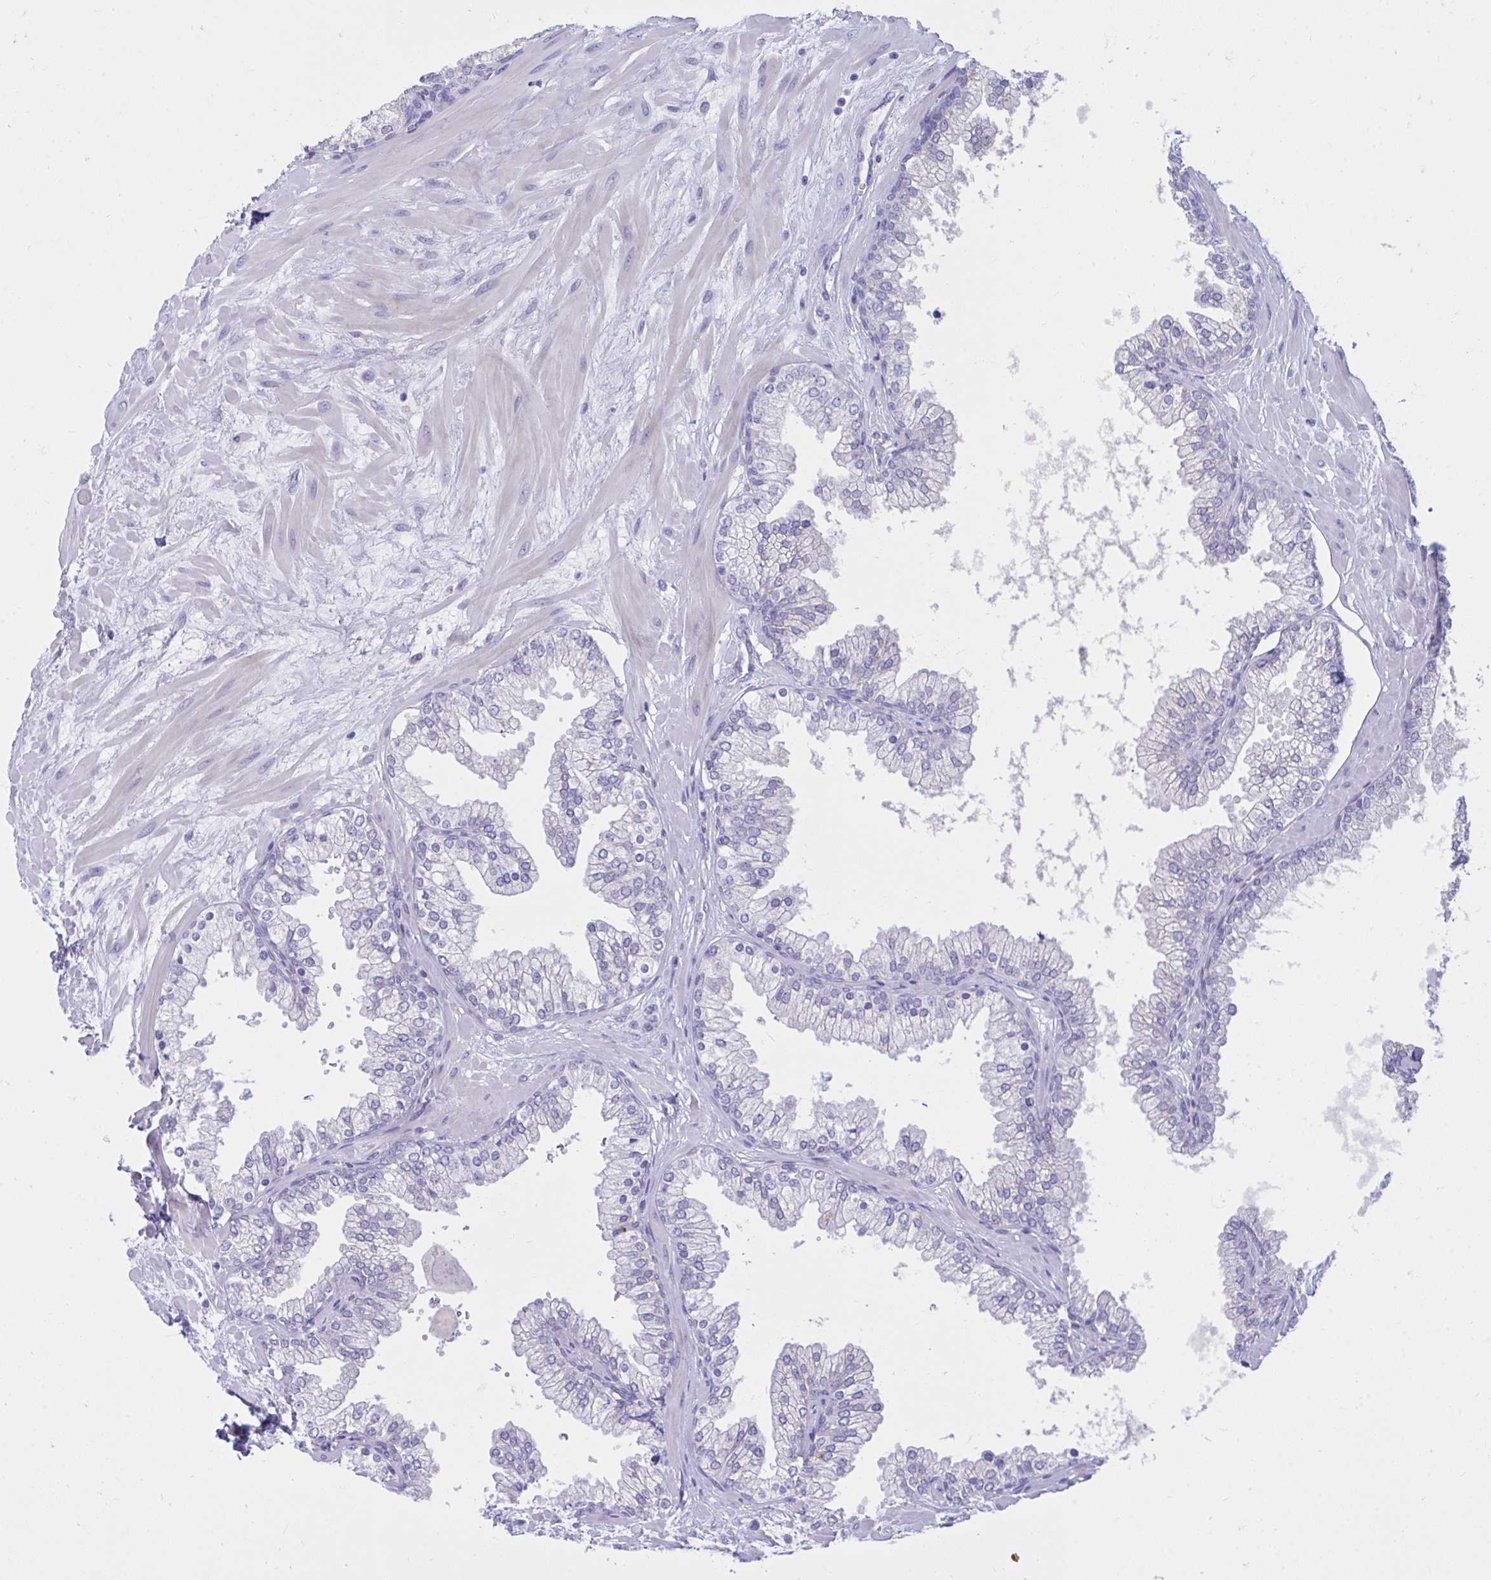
{"staining": {"intensity": "negative", "quantity": "none", "location": "none"}, "tissue": "prostate", "cell_type": "Glandular cells", "image_type": "normal", "snomed": [{"axis": "morphology", "description": "Normal tissue, NOS"}, {"axis": "topography", "description": "Prostate"}, {"axis": "topography", "description": "Peripheral nerve tissue"}], "caption": "This is a histopathology image of immunohistochemistry (IHC) staining of unremarkable prostate, which shows no expression in glandular cells.", "gene": "PLEKHH1", "patient": {"sex": "male", "age": 61}}